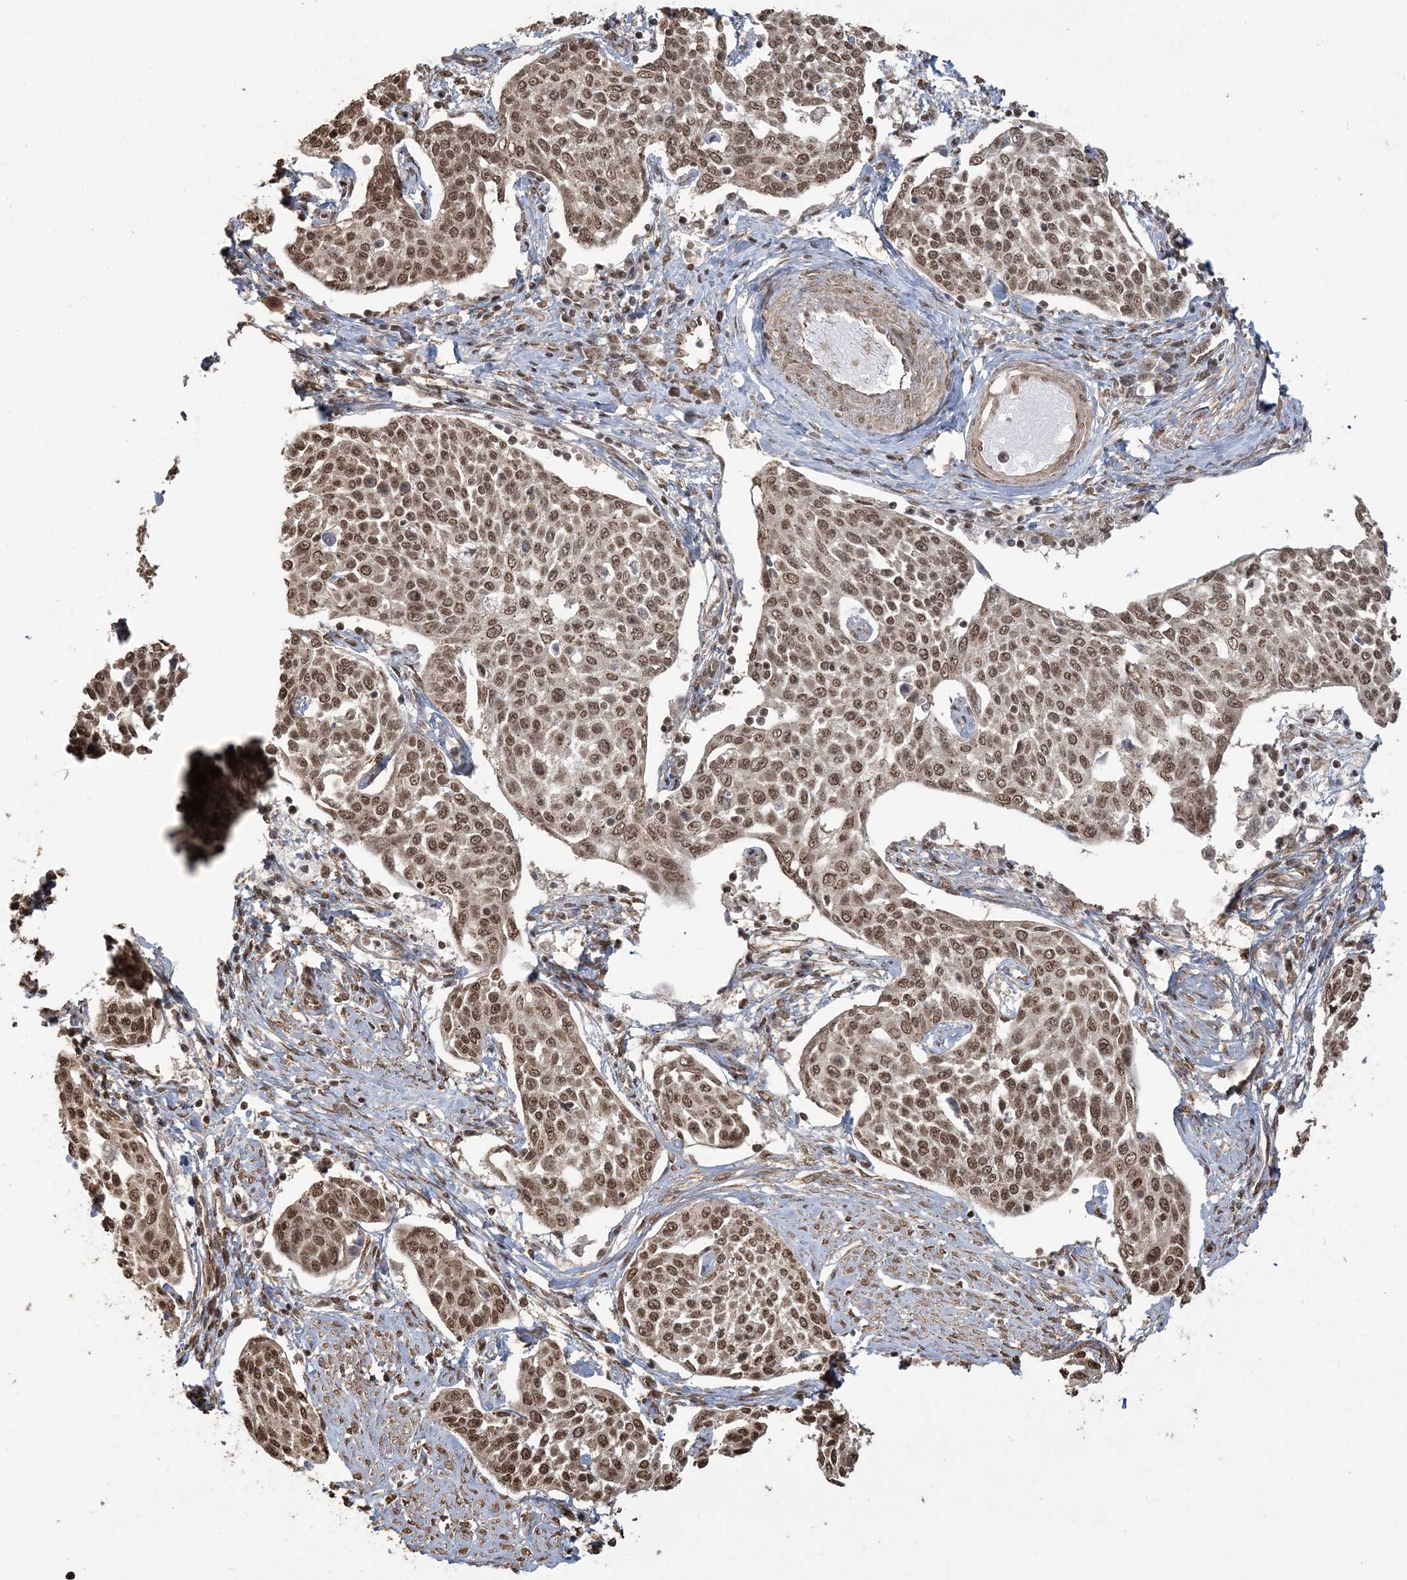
{"staining": {"intensity": "moderate", "quantity": ">75%", "location": "nuclear"}, "tissue": "cervical cancer", "cell_type": "Tumor cells", "image_type": "cancer", "snomed": [{"axis": "morphology", "description": "Squamous cell carcinoma, NOS"}, {"axis": "topography", "description": "Cervix"}], "caption": "A brown stain labels moderate nuclear expression of a protein in human cervical cancer (squamous cell carcinoma) tumor cells. Using DAB (3,3'-diaminobenzidine) (brown) and hematoxylin (blue) stains, captured at high magnification using brightfield microscopy.", "gene": "ZNF839", "patient": {"sex": "female", "age": 34}}